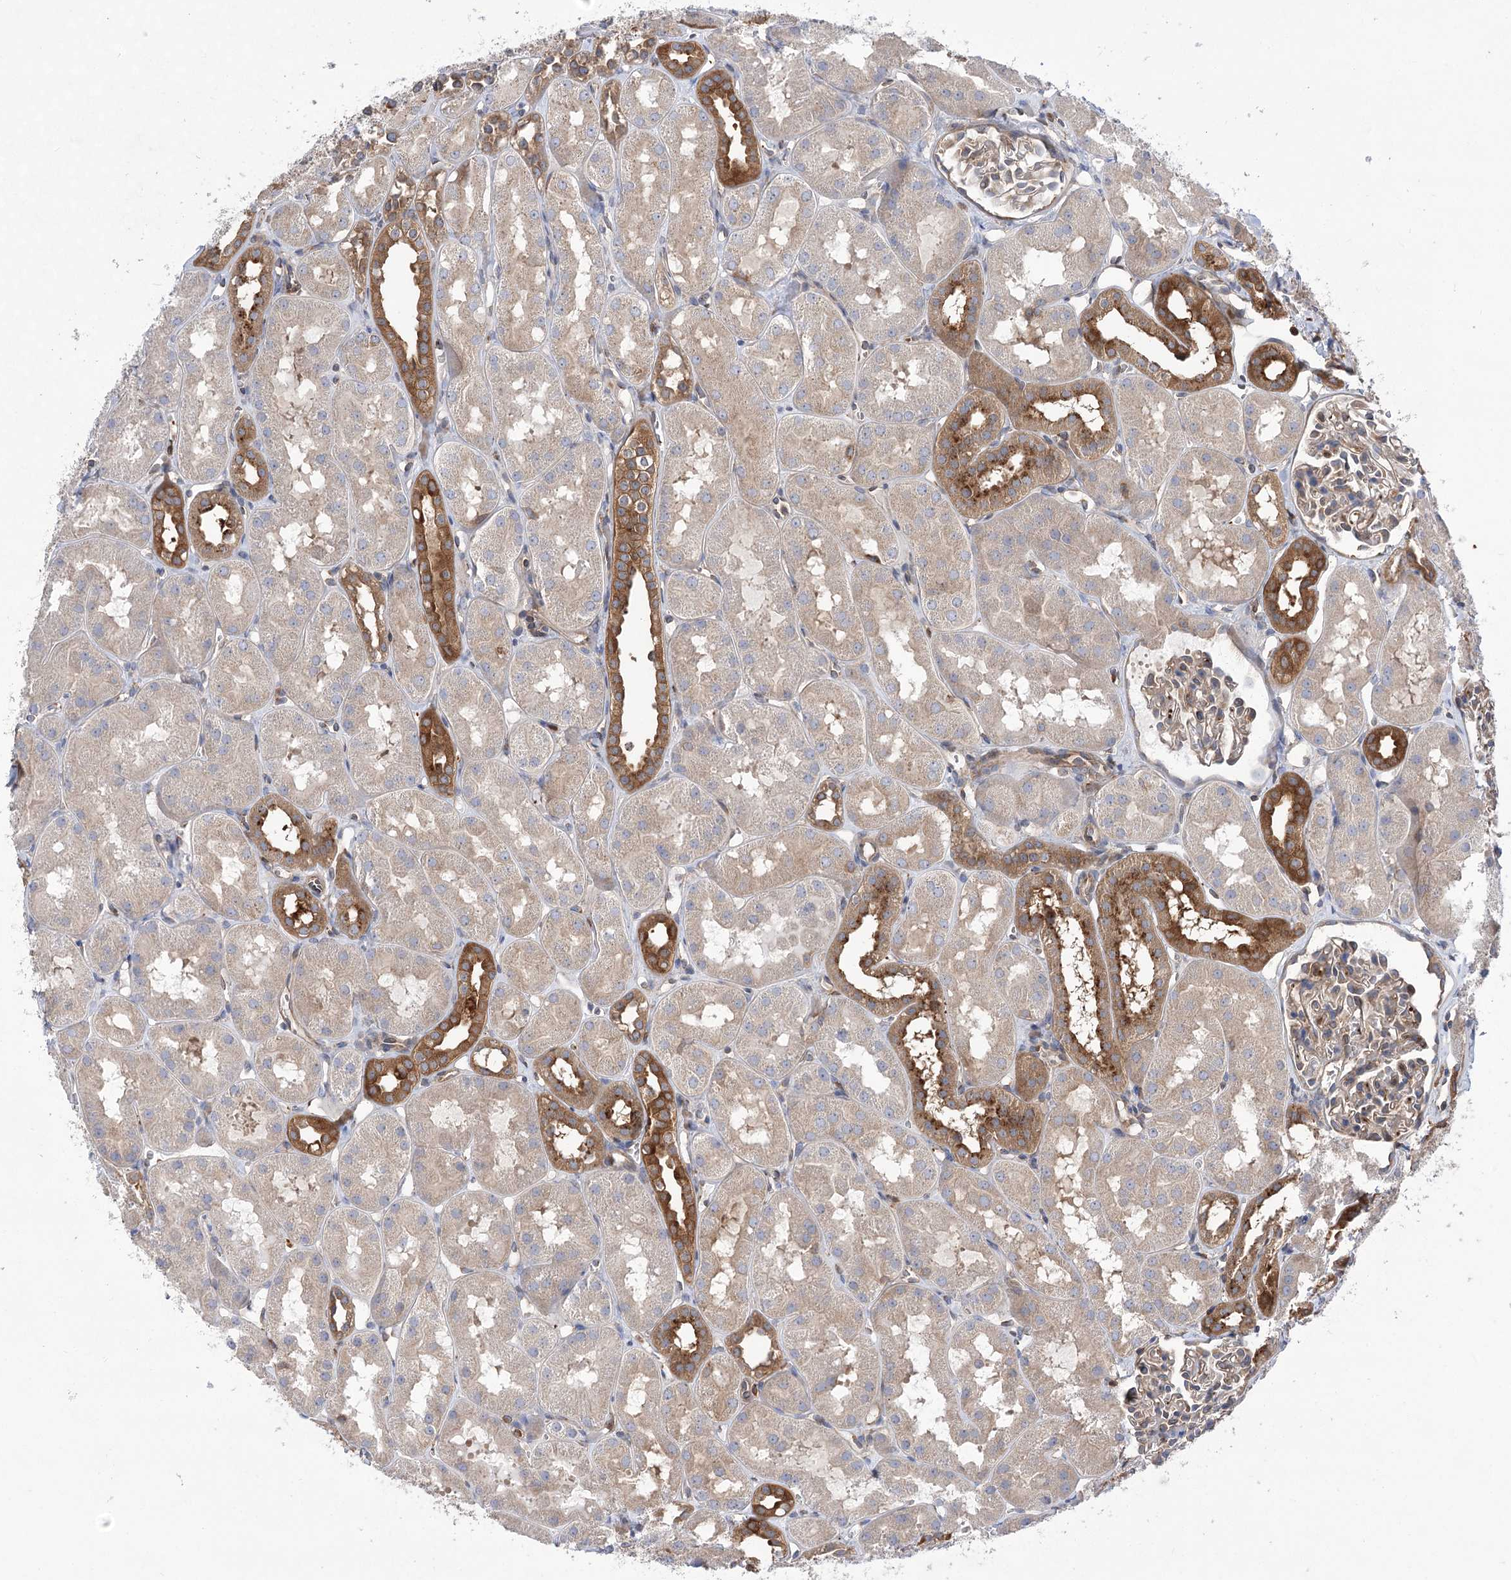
{"staining": {"intensity": "weak", "quantity": "25%-75%", "location": "cytoplasmic/membranous"}, "tissue": "kidney", "cell_type": "Cells in glomeruli", "image_type": "normal", "snomed": [{"axis": "morphology", "description": "Normal tissue, NOS"}, {"axis": "topography", "description": "Kidney"}, {"axis": "topography", "description": "Urinary bladder"}], "caption": "Weak cytoplasmic/membranous positivity for a protein is present in approximately 25%-75% of cells in glomeruli of benign kidney using immunohistochemistry.", "gene": "VPS37B", "patient": {"sex": "male", "age": 16}}